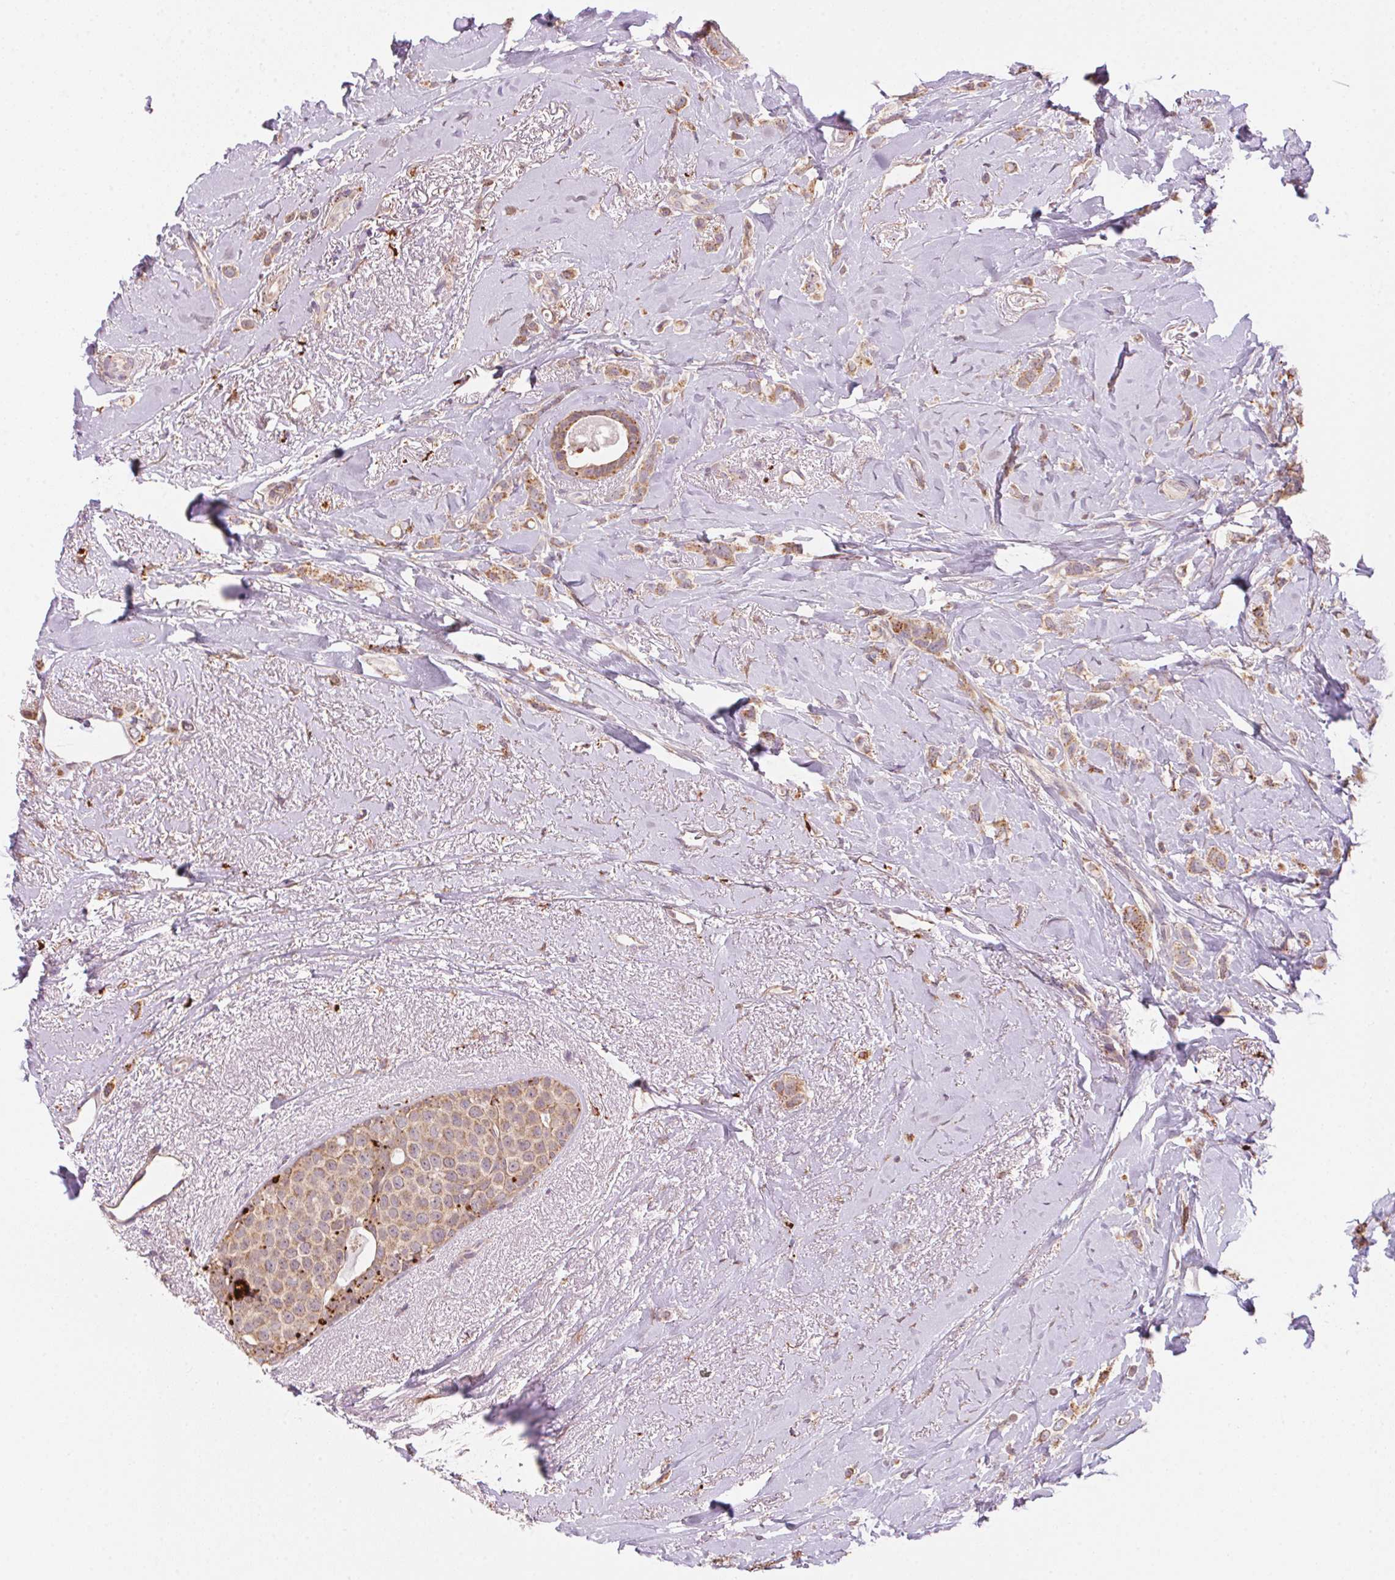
{"staining": {"intensity": "weak", "quantity": ">75%", "location": "cytoplasmic/membranous"}, "tissue": "breast cancer", "cell_type": "Tumor cells", "image_type": "cancer", "snomed": [{"axis": "morphology", "description": "Lobular carcinoma"}, {"axis": "topography", "description": "Breast"}], "caption": "IHC micrograph of neoplastic tissue: human breast cancer stained using IHC demonstrates low levels of weak protein expression localized specifically in the cytoplasmic/membranous of tumor cells, appearing as a cytoplasmic/membranous brown color.", "gene": "ADH5", "patient": {"sex": "female", "age": 66}}